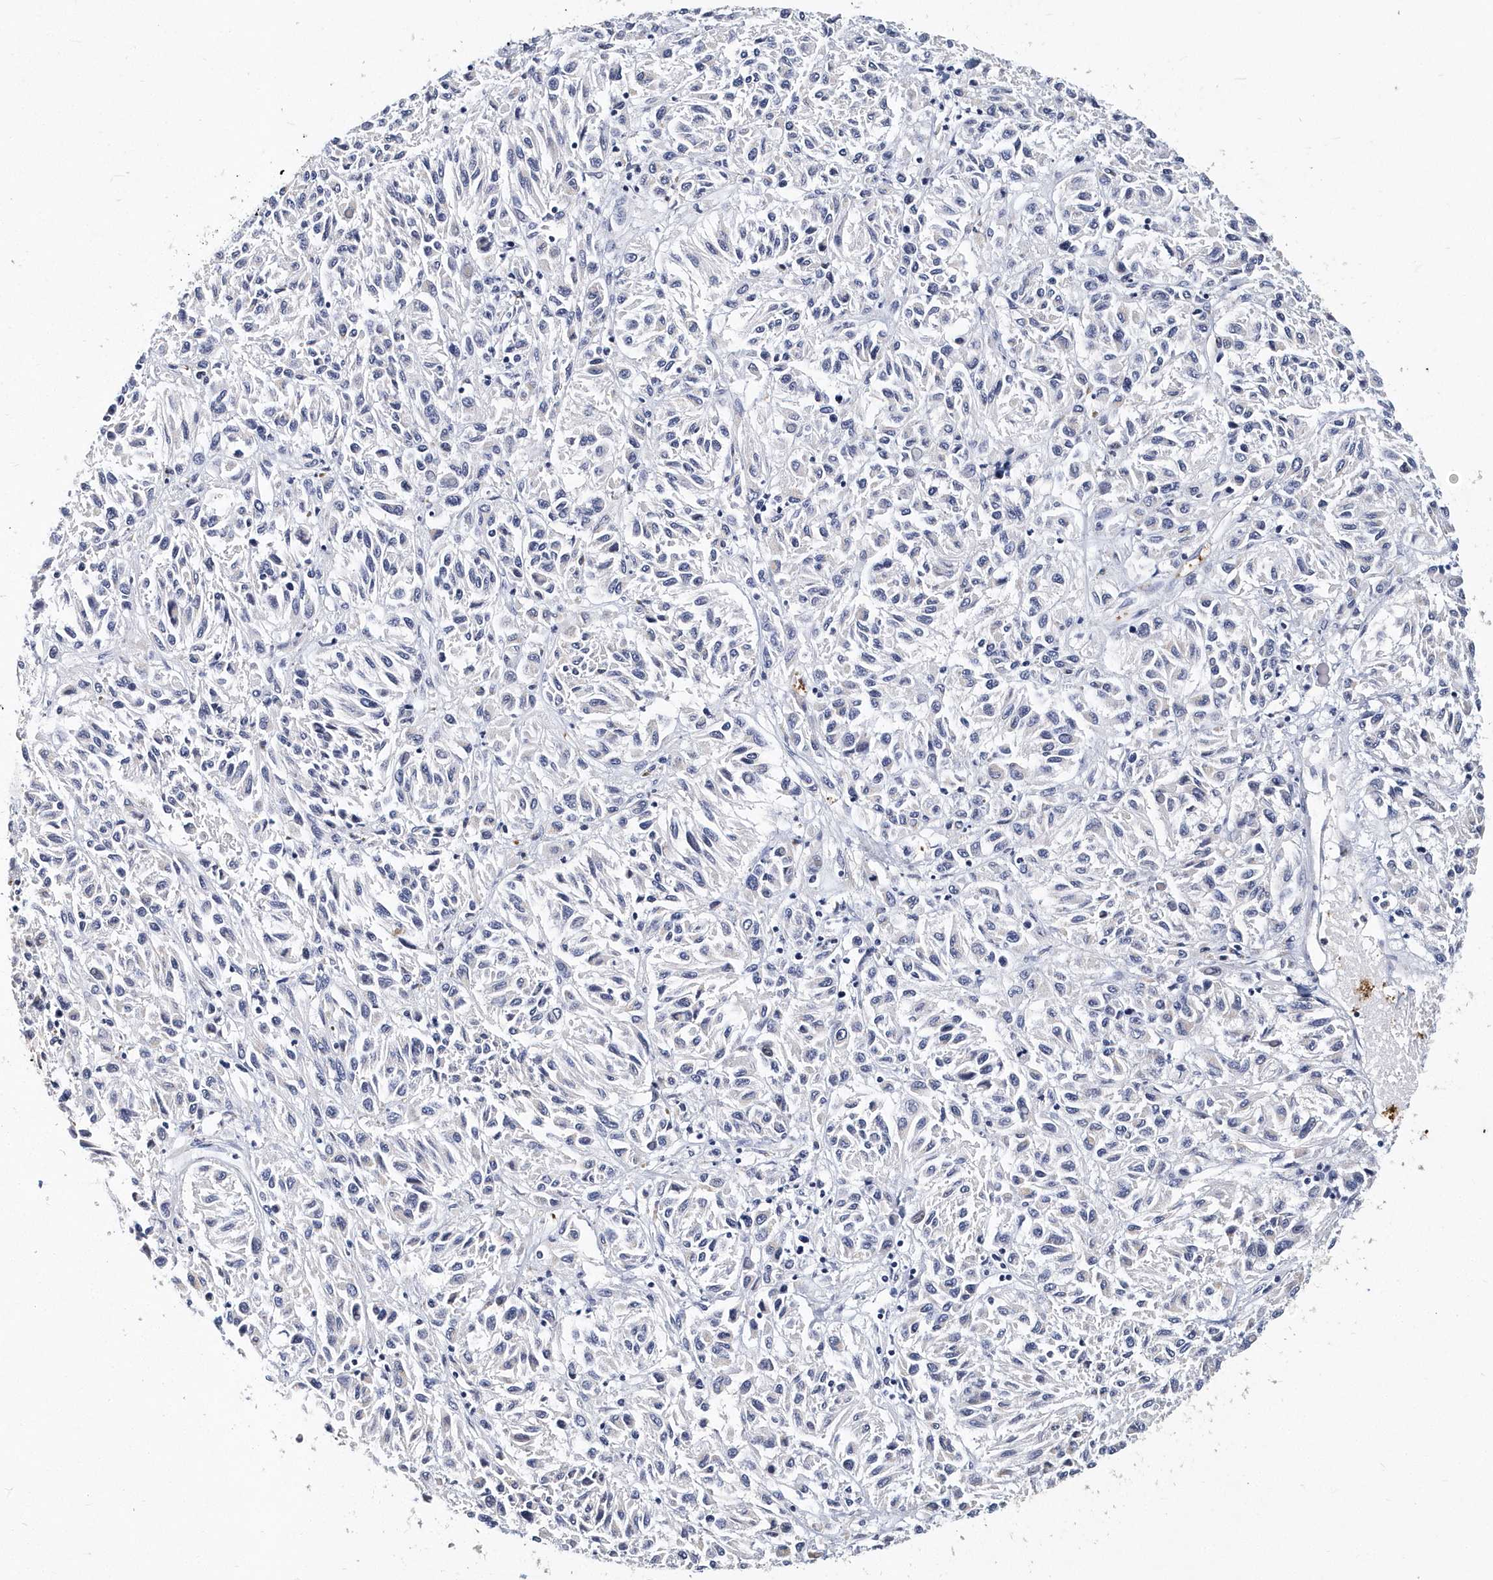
{"staining": {"intensity": "negative", "quantity": "none", "location": "none"}, "tissue": "melanoma", "cell_type": "Tumor cells", "image_type": "cancer", "snomed": [{"axis": "morphology", "description": "Malignant melanoma, Metastatic site"}, {"axis": "topography", "description": "Lung"}], "caption": "The immunohistochemistry (IHC) micrograph has no significant staining in tumor cells of malignant melanoma (metastatic site) tissue.", "gene": "ITGA2B", "patient": {"sex": "male", "age": 64}}